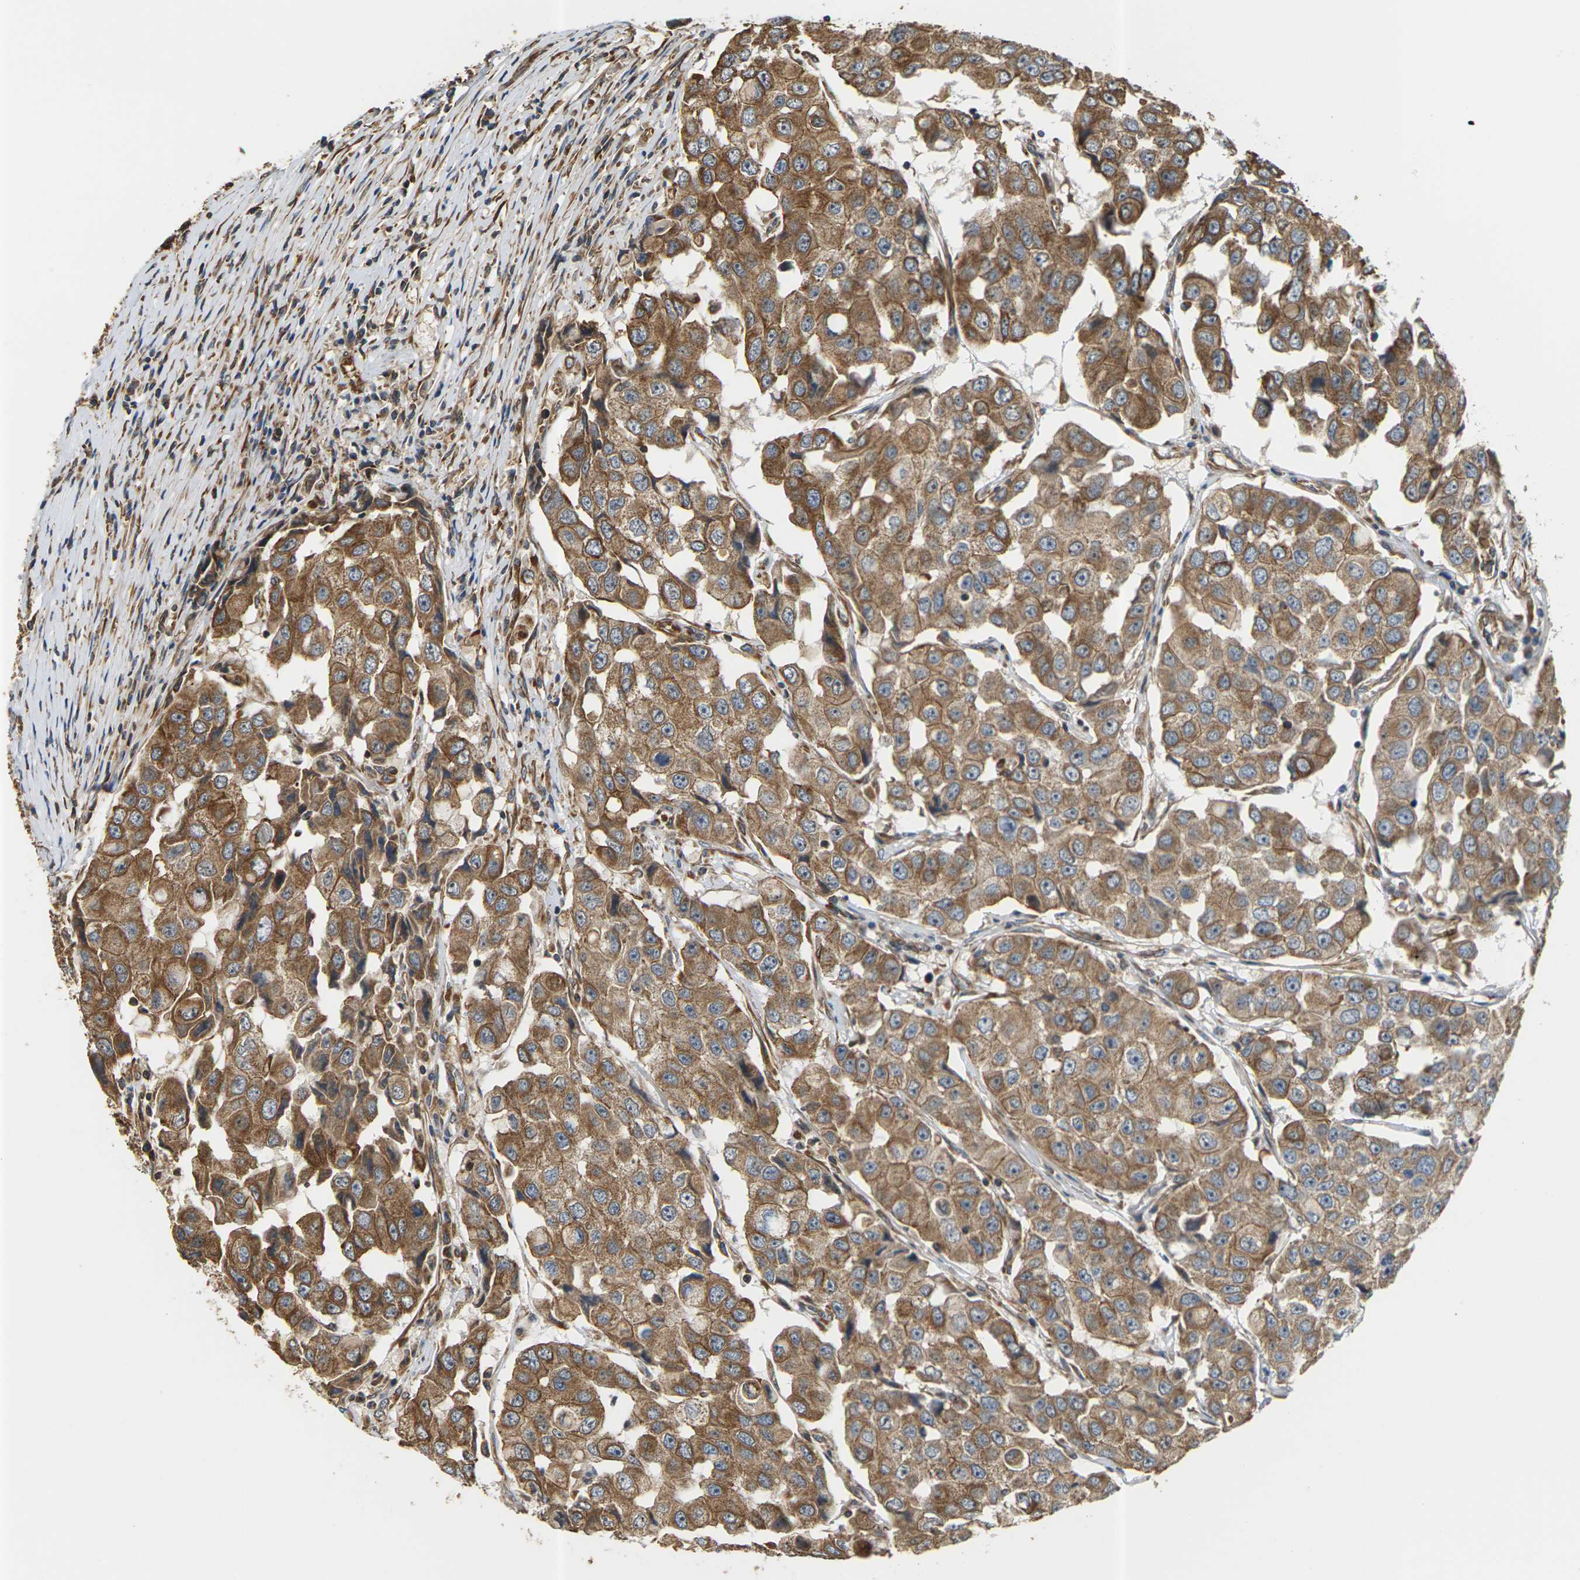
{"staining": {"intensity": "moderate", "quantity": ">75%", "location": "cytoplasmic/membranous"}, "tissue": "breast cancer", "cell_type": "Tumor cells", "image_type": "cancer", "snomed": [{"axis": "morphology", "description": "Duct carcinoma"}, {"axis": "topography", "description": "Breast"}], "caption": "An immunohistochemistry (IHC) micrograph of neoplastic tissue is shown. Protein staining in brown shows moderate cytoplasmic/membranous positivity in breast cancer within tumor cells.", "gene": "PCDHB4", "patient": {"sex": "female", "age": 27}}